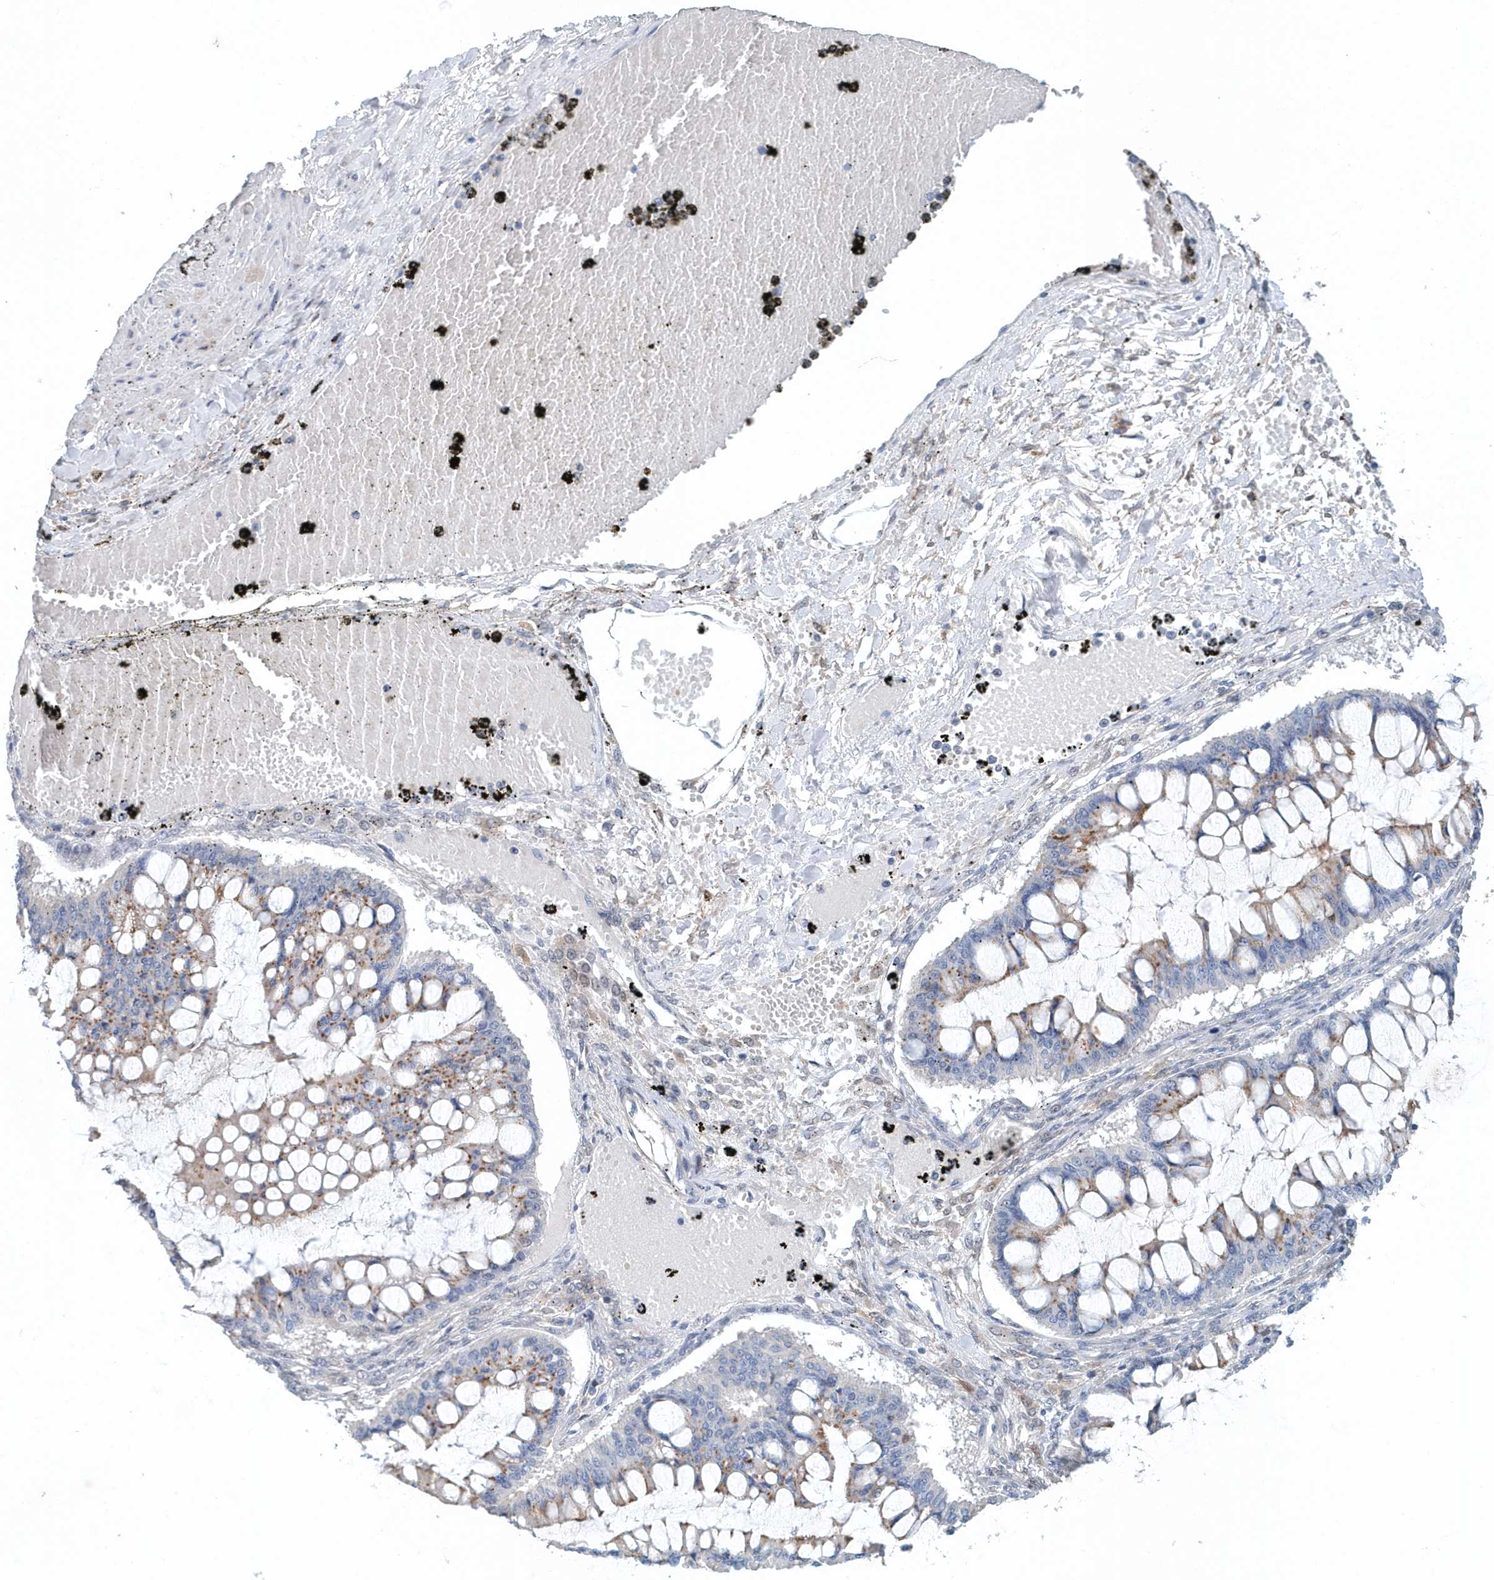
{"staining": {"intensity": "moderate", "quantity": "25%-75%", "location": "cytoplasmic/membranous"}, "tissue": "ovarian cancer", "cell_type": "Tumor cells", "image_type": "cancer", "snomed": [{"axis": "morphology", "description": "Cystadenocarcinoma, mucinous, NOS"}, {"axis": "topography", "description": "Ovary"}], "caption": "Ovarian cancer (mucinous cystadenocarcinoma) stained with DAB (3,3'-diaminobenzidine) IHC demonstrates medium levels of moderate cytoplasmic/membranous positivity in about 25%-75% of tumor cells.", "gene": "PFN2", "patient": {"sex": "female", "age": 73}}